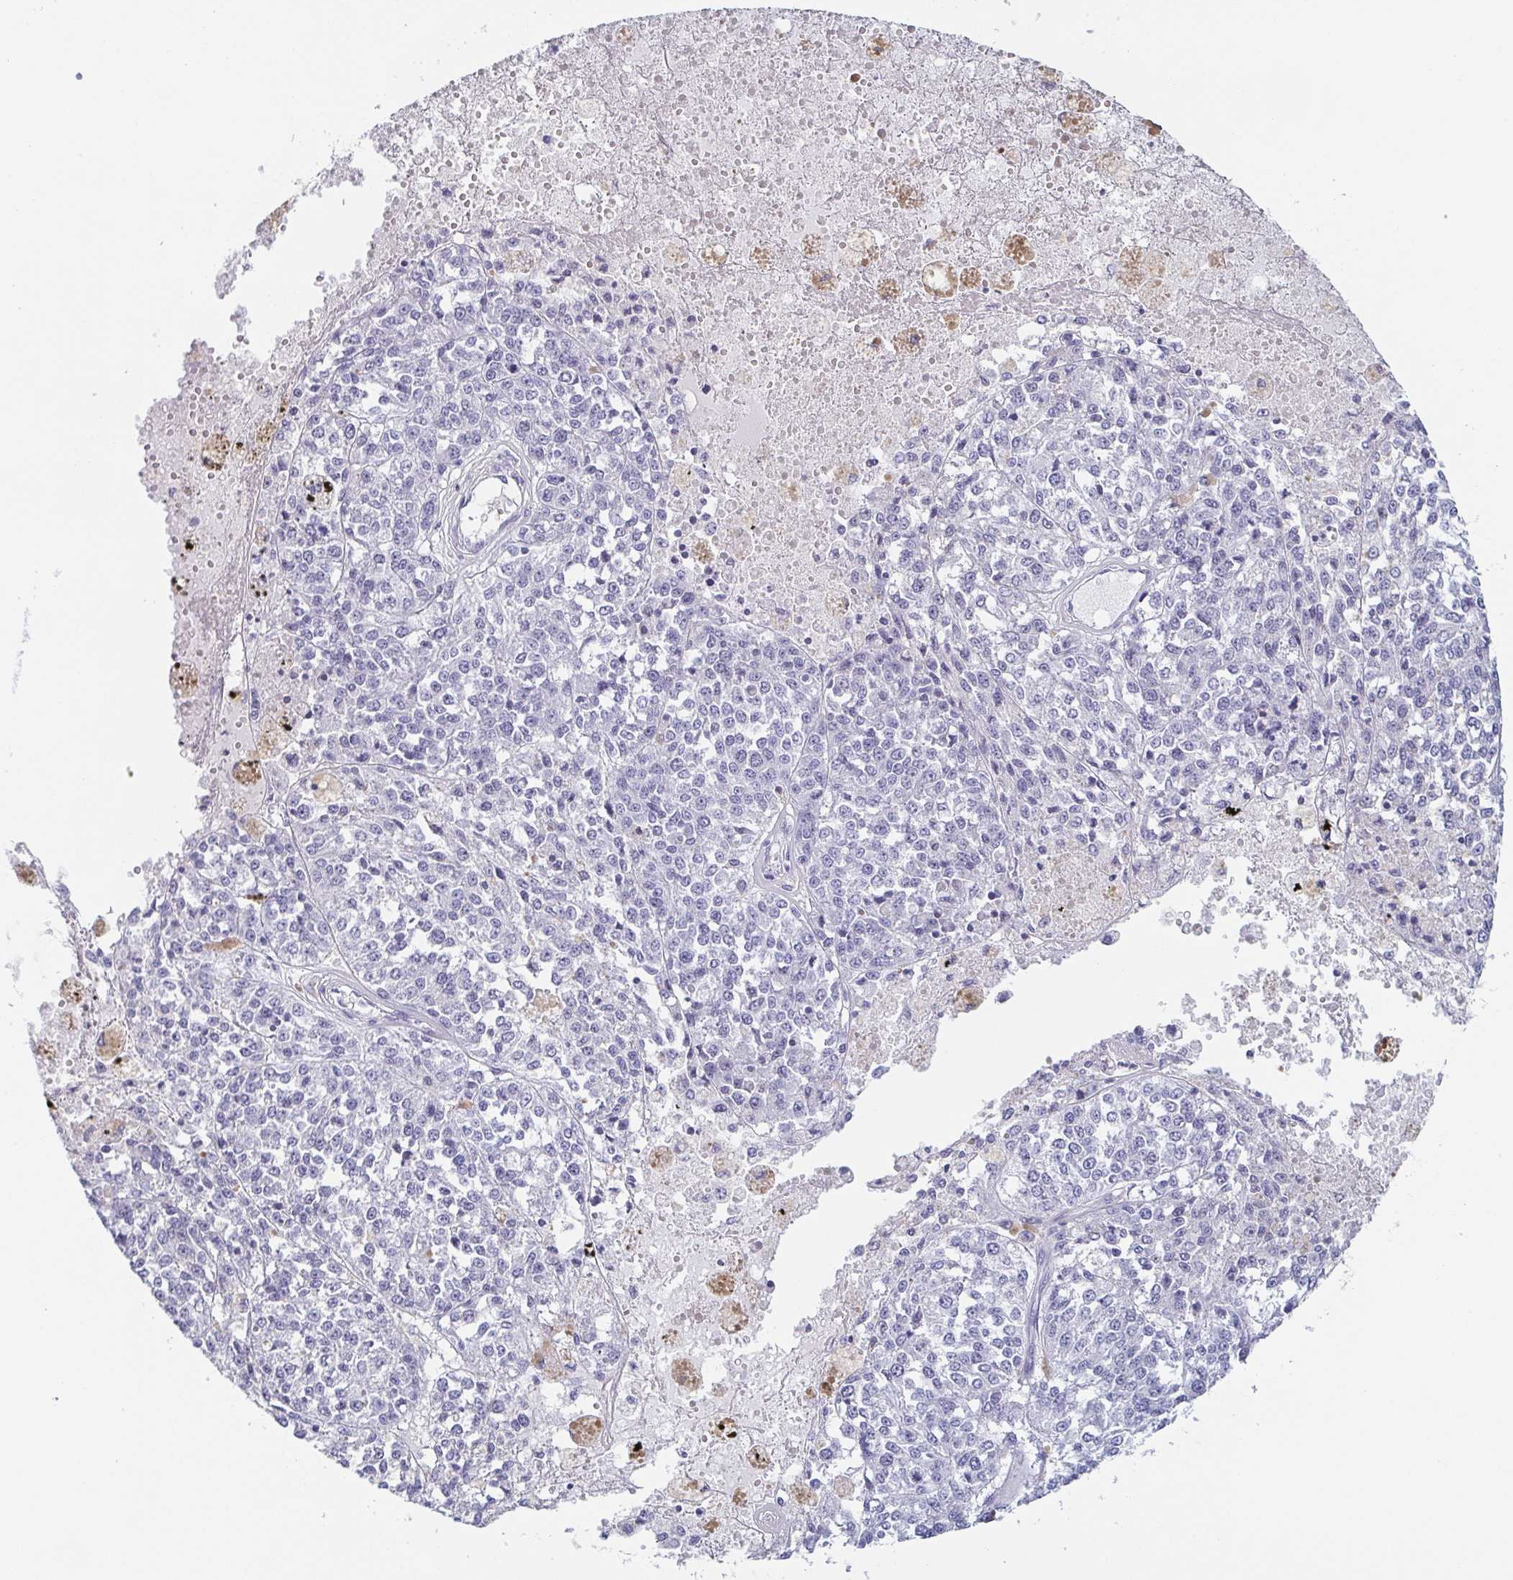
{"staining": {"intensity": "negative", "quantity": "none", "location": "none"}, "tissue": "melanoma", "cell_type": "Tumor cells", "image_type": "cancer", "snomed": [{"axis": "morphology", "description": "Malignant melanoma, Metastatic site"}, {"axis": "topography", "description": "Lymph node"}], "caption": "Tumor cells are negative for brown protein staining in malignant melanoma (metastatic site). (DAB (3,3'-diaminobenzidine) IHC, high magnification).", "gene": "REG4", "patient": {"sex": "female", "age": 64}}